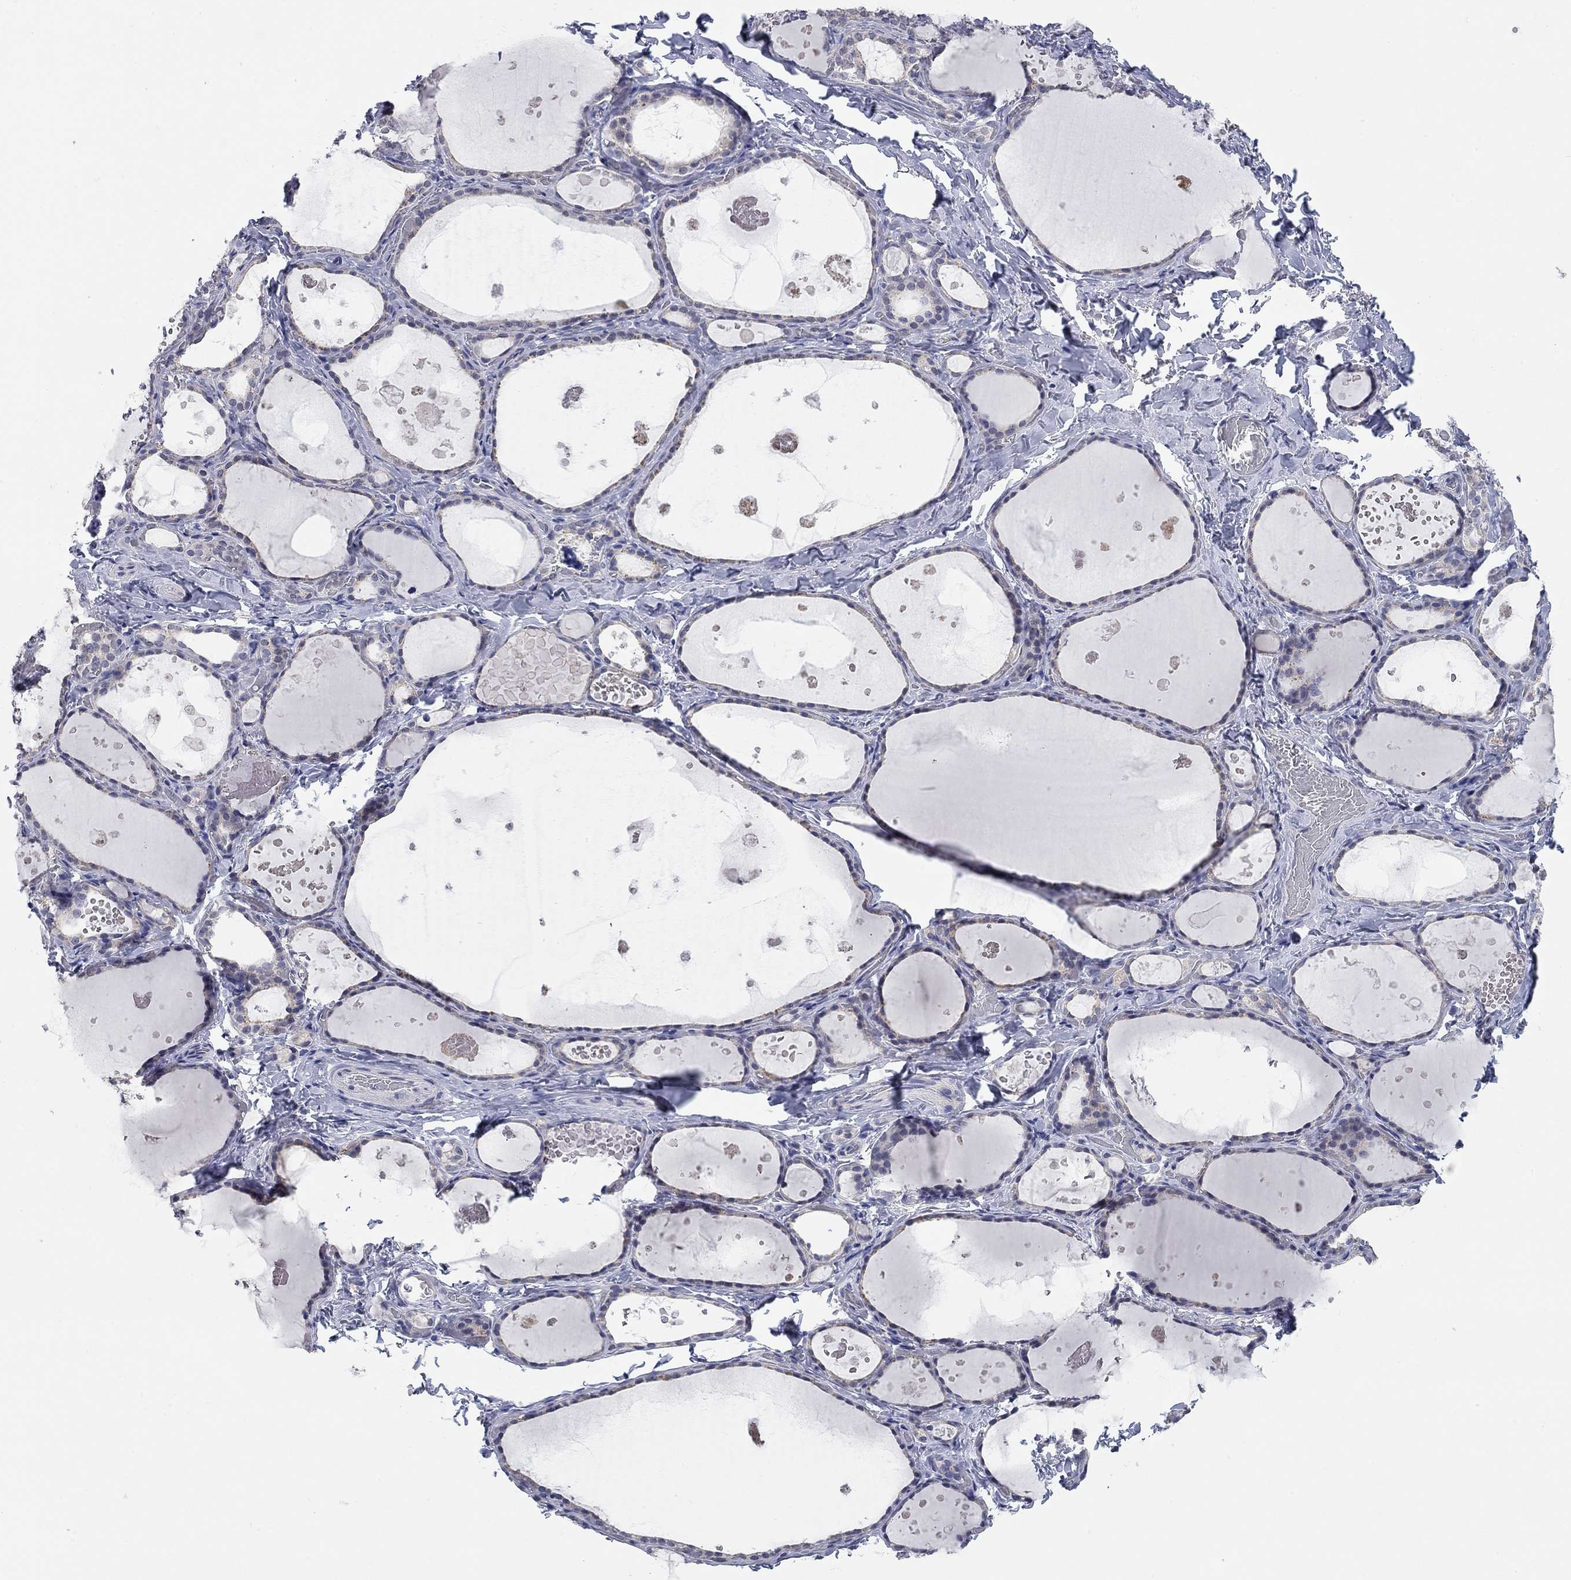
{"staining": {"intensity": "negative", "quantity": "none", "location": "none"}, "tissue": "thyroid gland", "cell_type": "Glandular cells", "image_type": "normal", "snomed": [{"axis": "morphology", "description": "Normal tissue, NOS"}, {"axis": "topography", "description": "Thyroid gland"}], "caption": "This is an IHC histopathology image of unremarkable human thyroid gland. There is no staining in glandular cells.", "gene": "WASF3", "patient": {"sex": "female", "age": 56}}